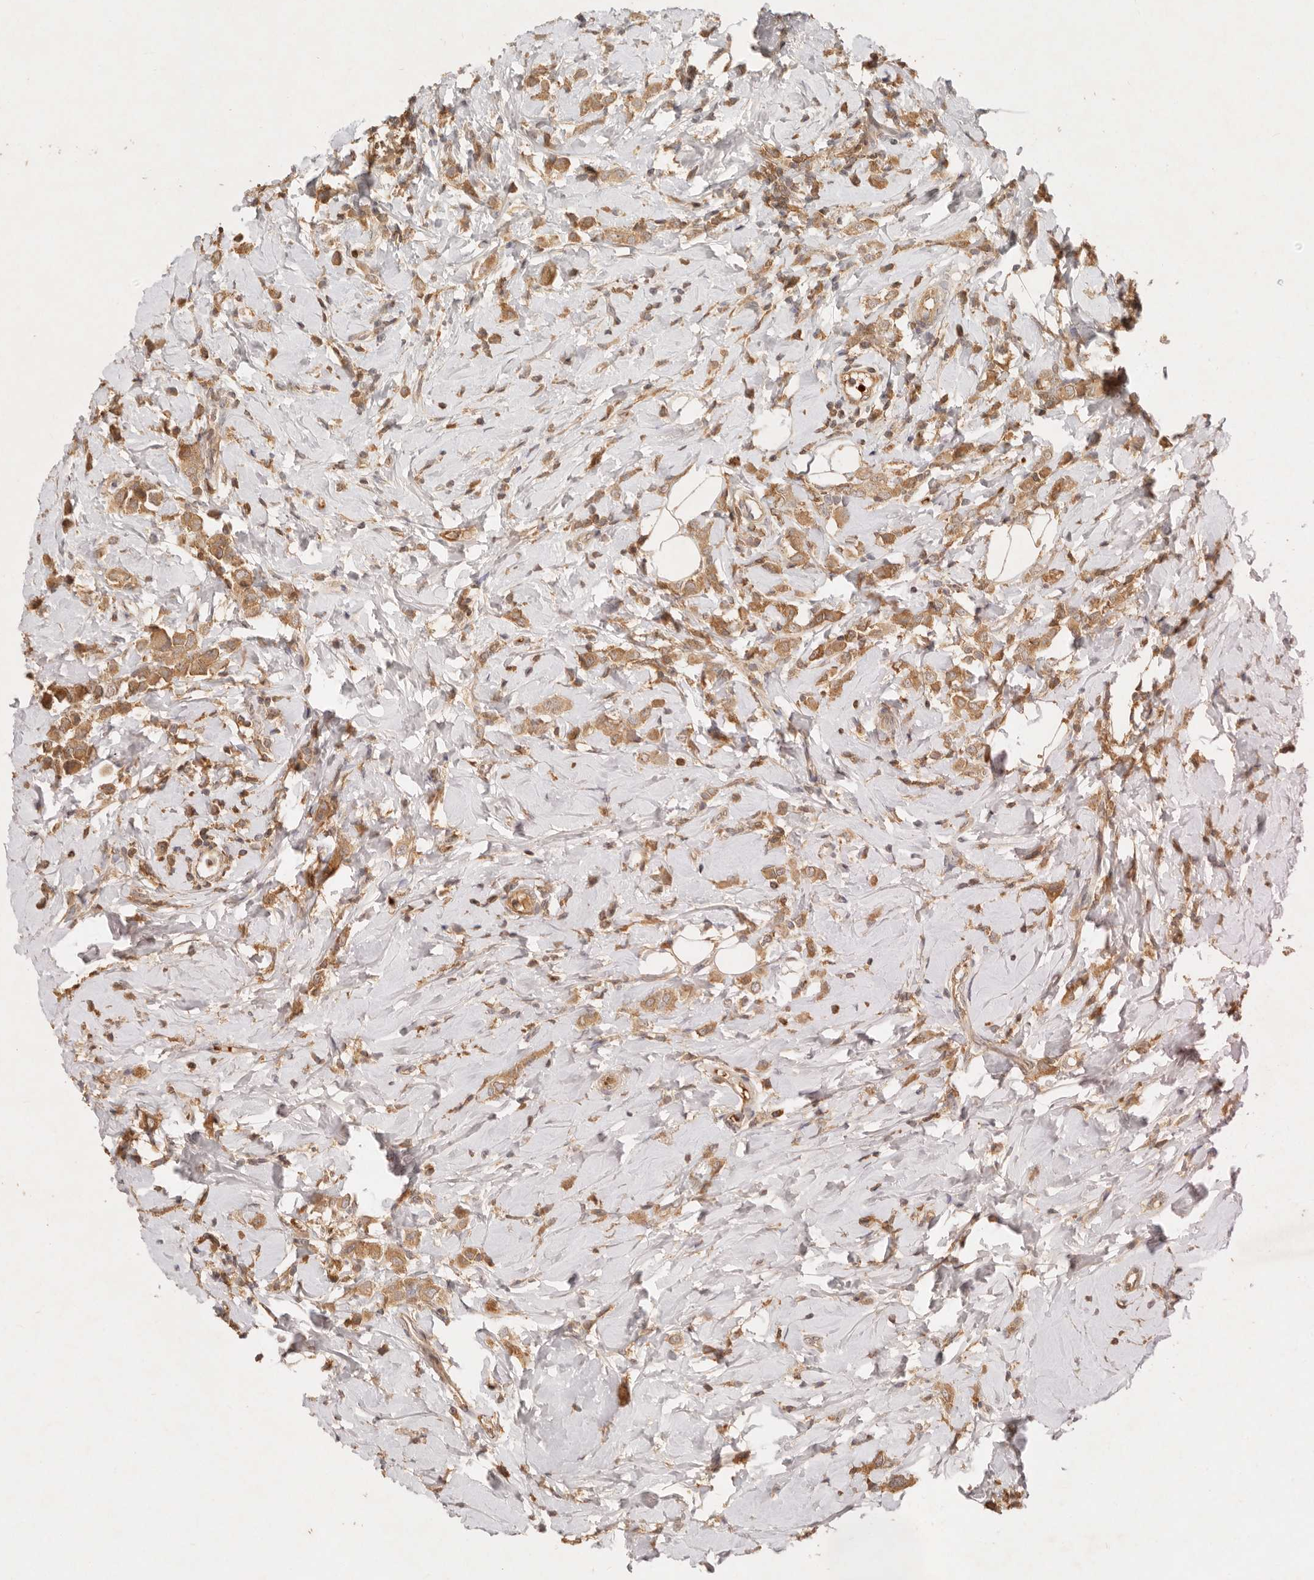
{"staining": {"intensity": "moderate", "quantity": ">75%", "location": "cytoplasmic/membranous"}, "tissue": "breast cancer", "cell_type": "Tumor cells", "image_type": "cancer", "snomed": [{"axis": "morphology", "description": "Lobular carcinoma"}, {"axis": "topography", "description": "Breast"}], "caption": "Immunohistochemistry (IHC) image of neoplastic tissue: breast cancer stained using immunohistochemistry shows medium levels of moderate protein expression localized specifically in the cytoplasmic/membranous of tumor cells, appearing as a cytoplasmic/membranous brown color.", "gene": "FREM2", "patient": {"sex": "female", "age": 47}}